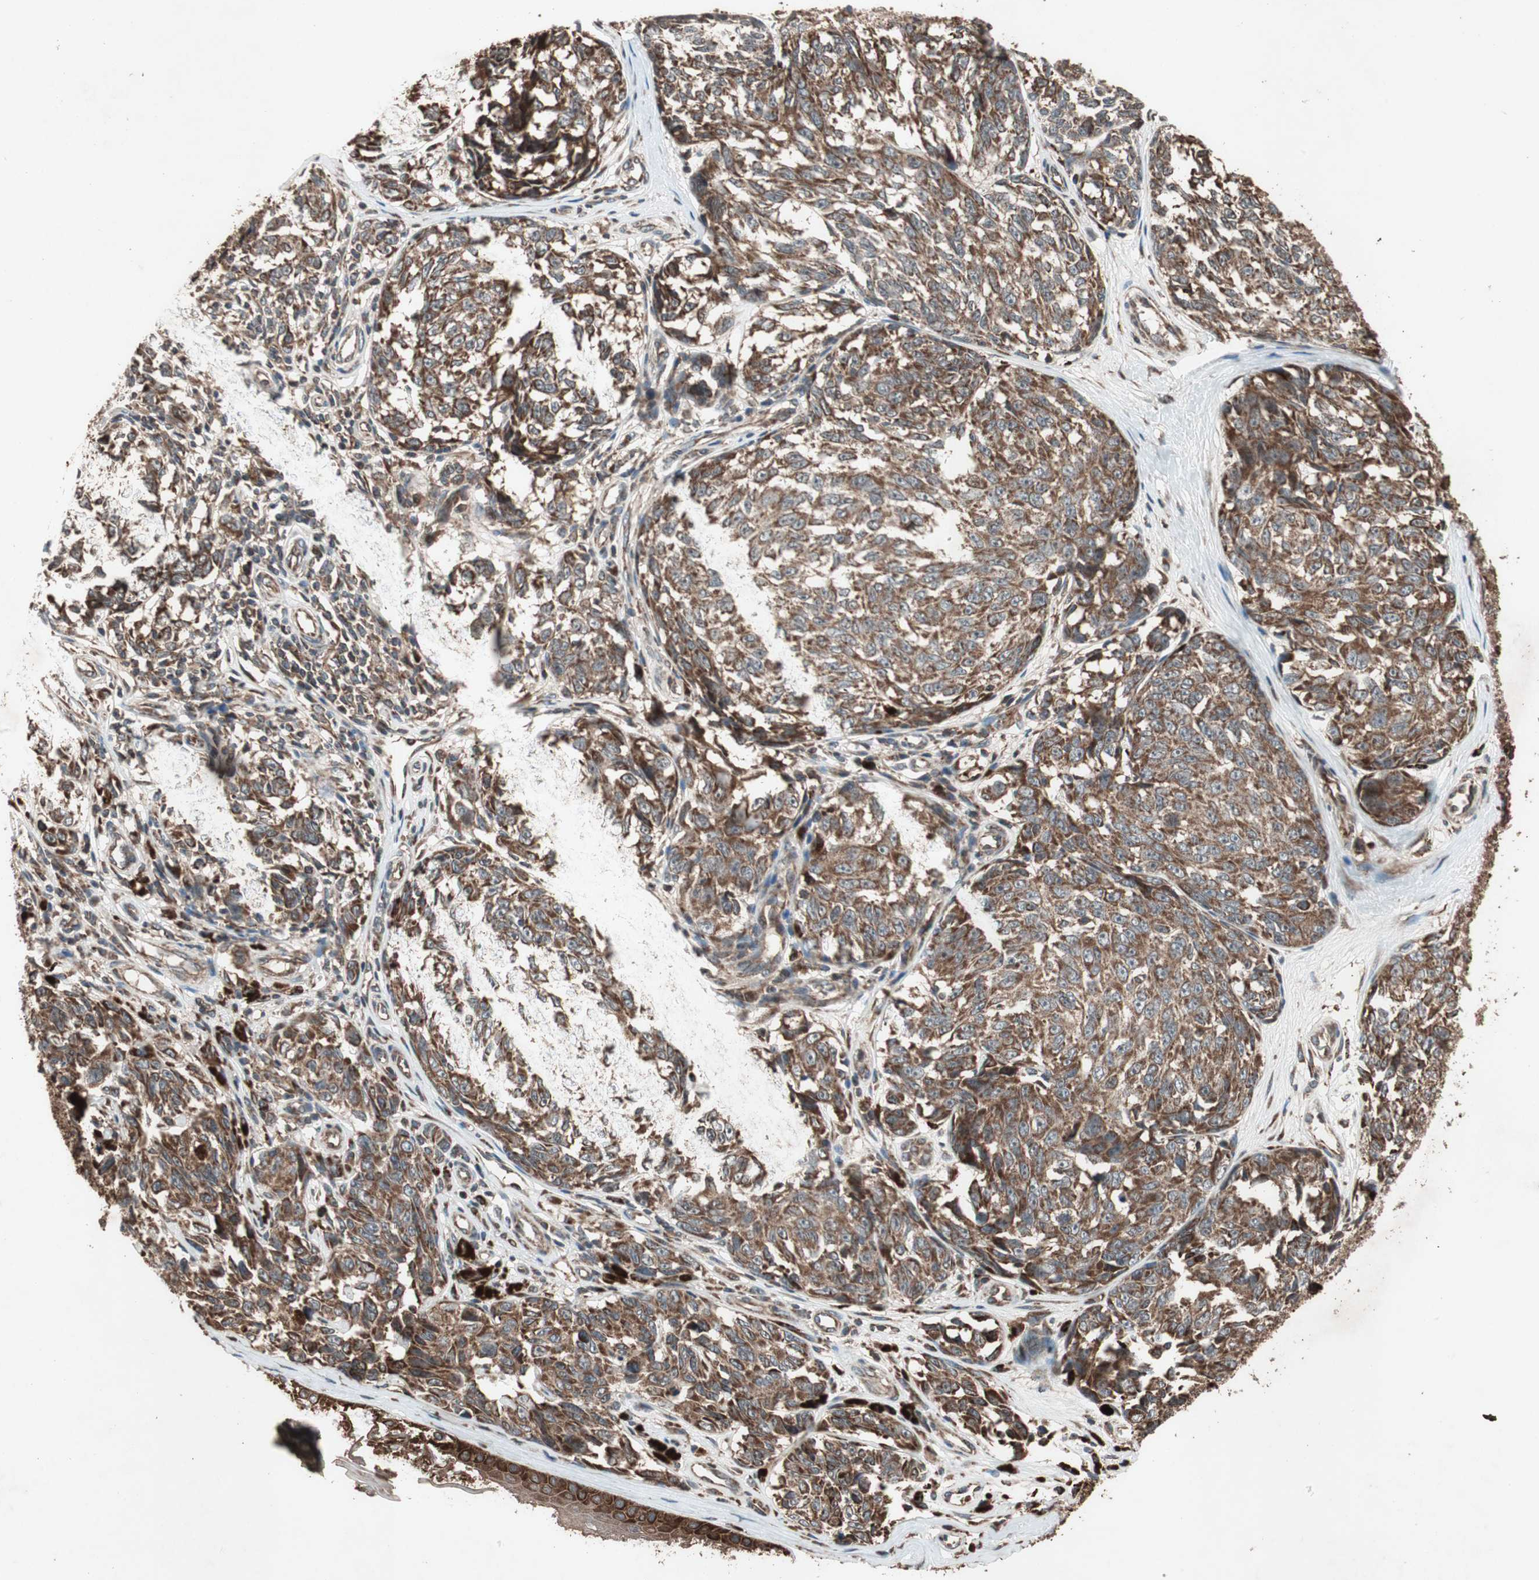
{"staining": {"intensity": "strong", "quantity": ">75%", "location": "cytoplasmic/membranous"}, "tissue": "melanoma", "cell_type": "Tumor cells", "image_type": "cancer", "snomed": [{"axis": "morphology", "description": "Malignant melanoma, NOS"}, {"axis": "topography", "description": "Skin"}], "caption": "Immunohistochemistry (IHC) of human melanoma exhibits high levels of strong cytoplasmic/membranous positivity in approximately >75% of tumor cells. (IHC, brightfield microscopy, high magnification).", "gene": "RAB1A", "patient": {"sex": "female", "age": 64}}